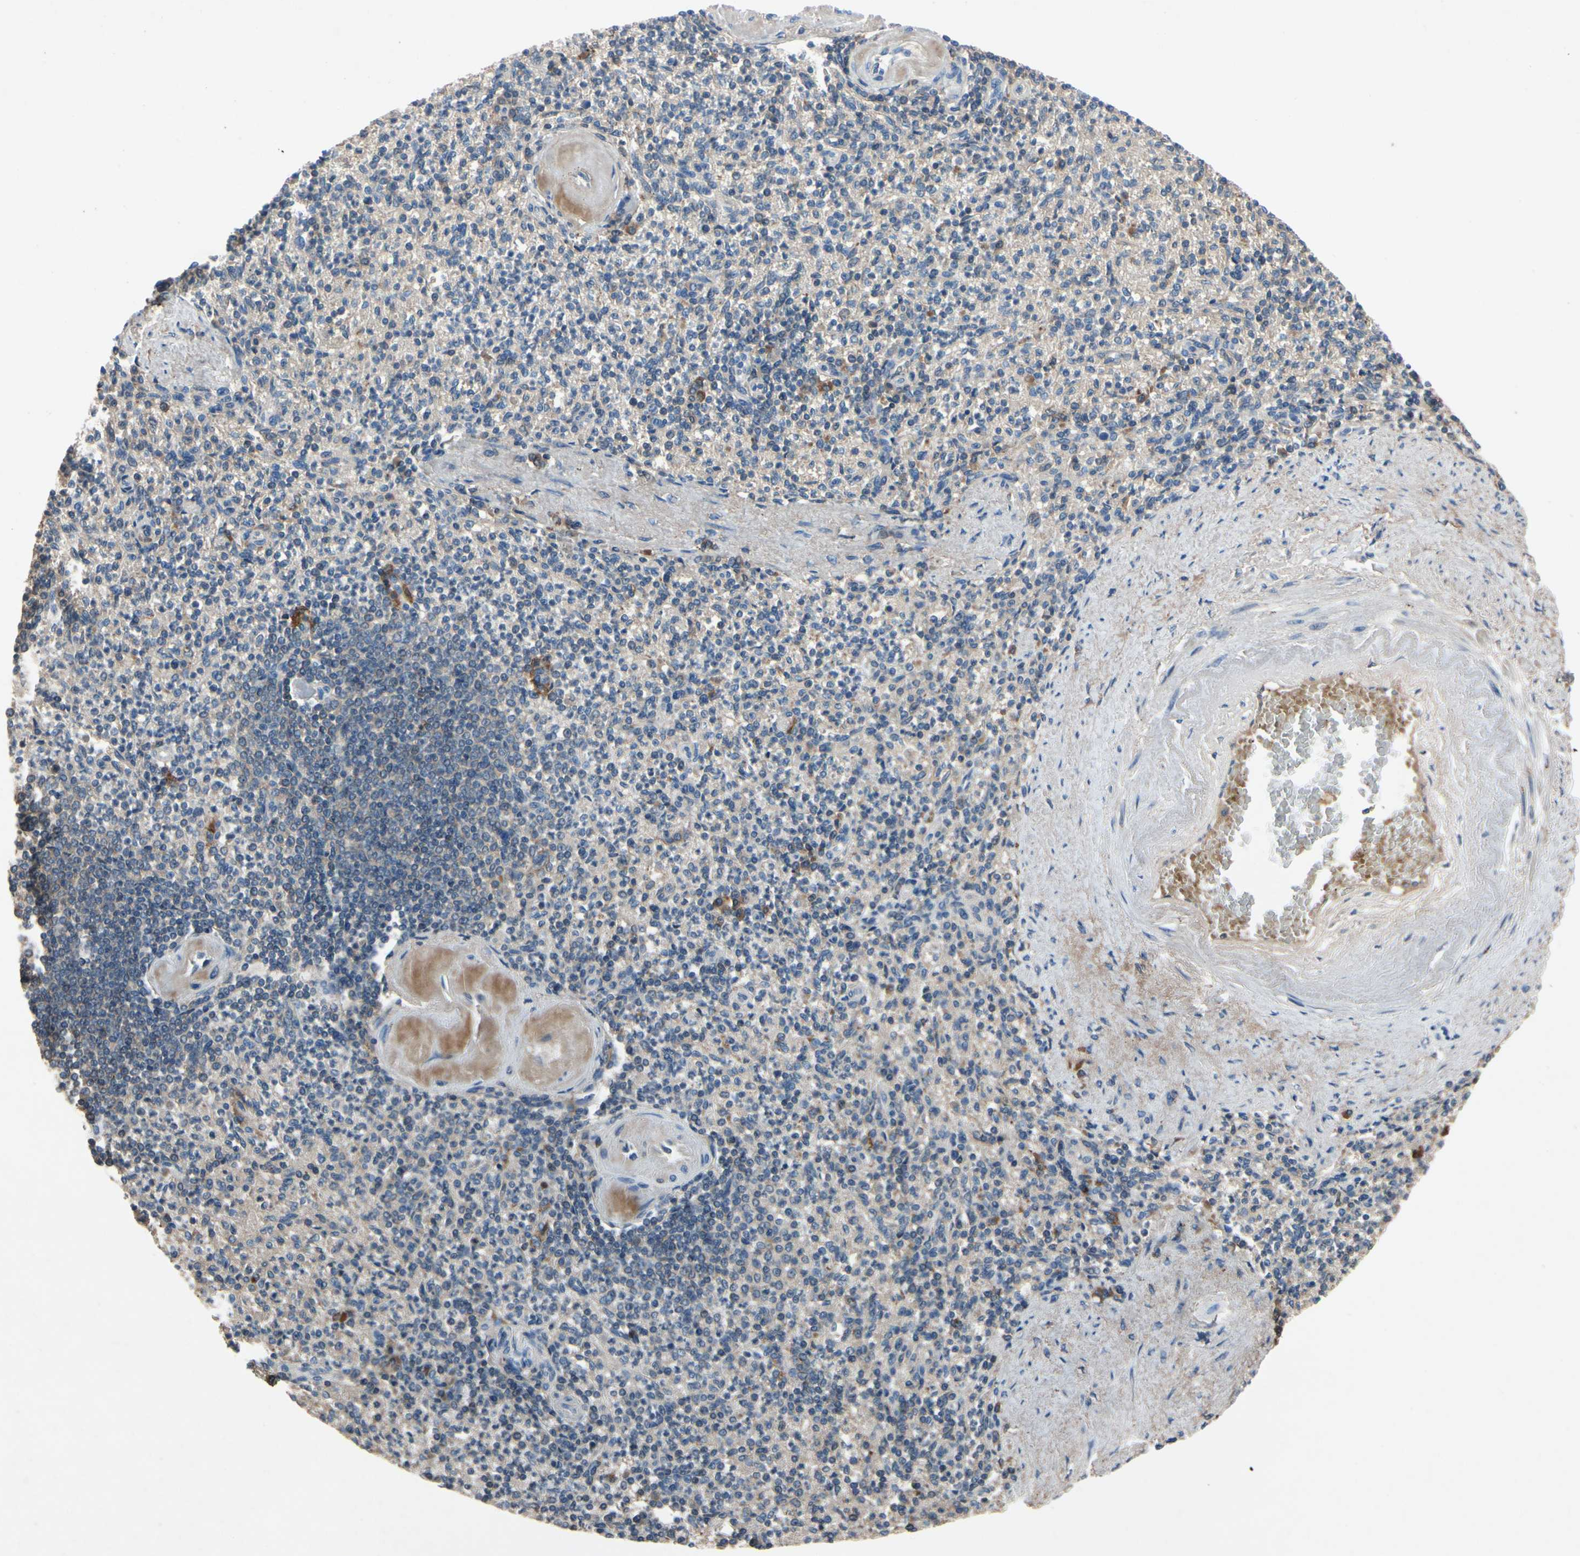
{"staining": {"intensity": "moderate", "quantity": "25%-75%", "location": "cytoplasmic/membranous"}, "tissue": "spleen", "cell_type": "Cells in red pulp", "image_type": "normal", "snomed": [{"axis": "morphology", "description": "Normal tissue, NOS"}, {"axis": "topography", "description": "Spleen"}], "caption": "An IHC photomicrograph of unremarkable tissue is shown. Protein staining in brown shows moderate cytoplasmic/membranous positivity in spleen within cells in red pulp. Using DAB (brown) and hematoxylin (blue) stains, captured at high magnification using brightfield microscopy.", "gene": "IL1RL1", "patient": {"sex": "female", "age": 74}}